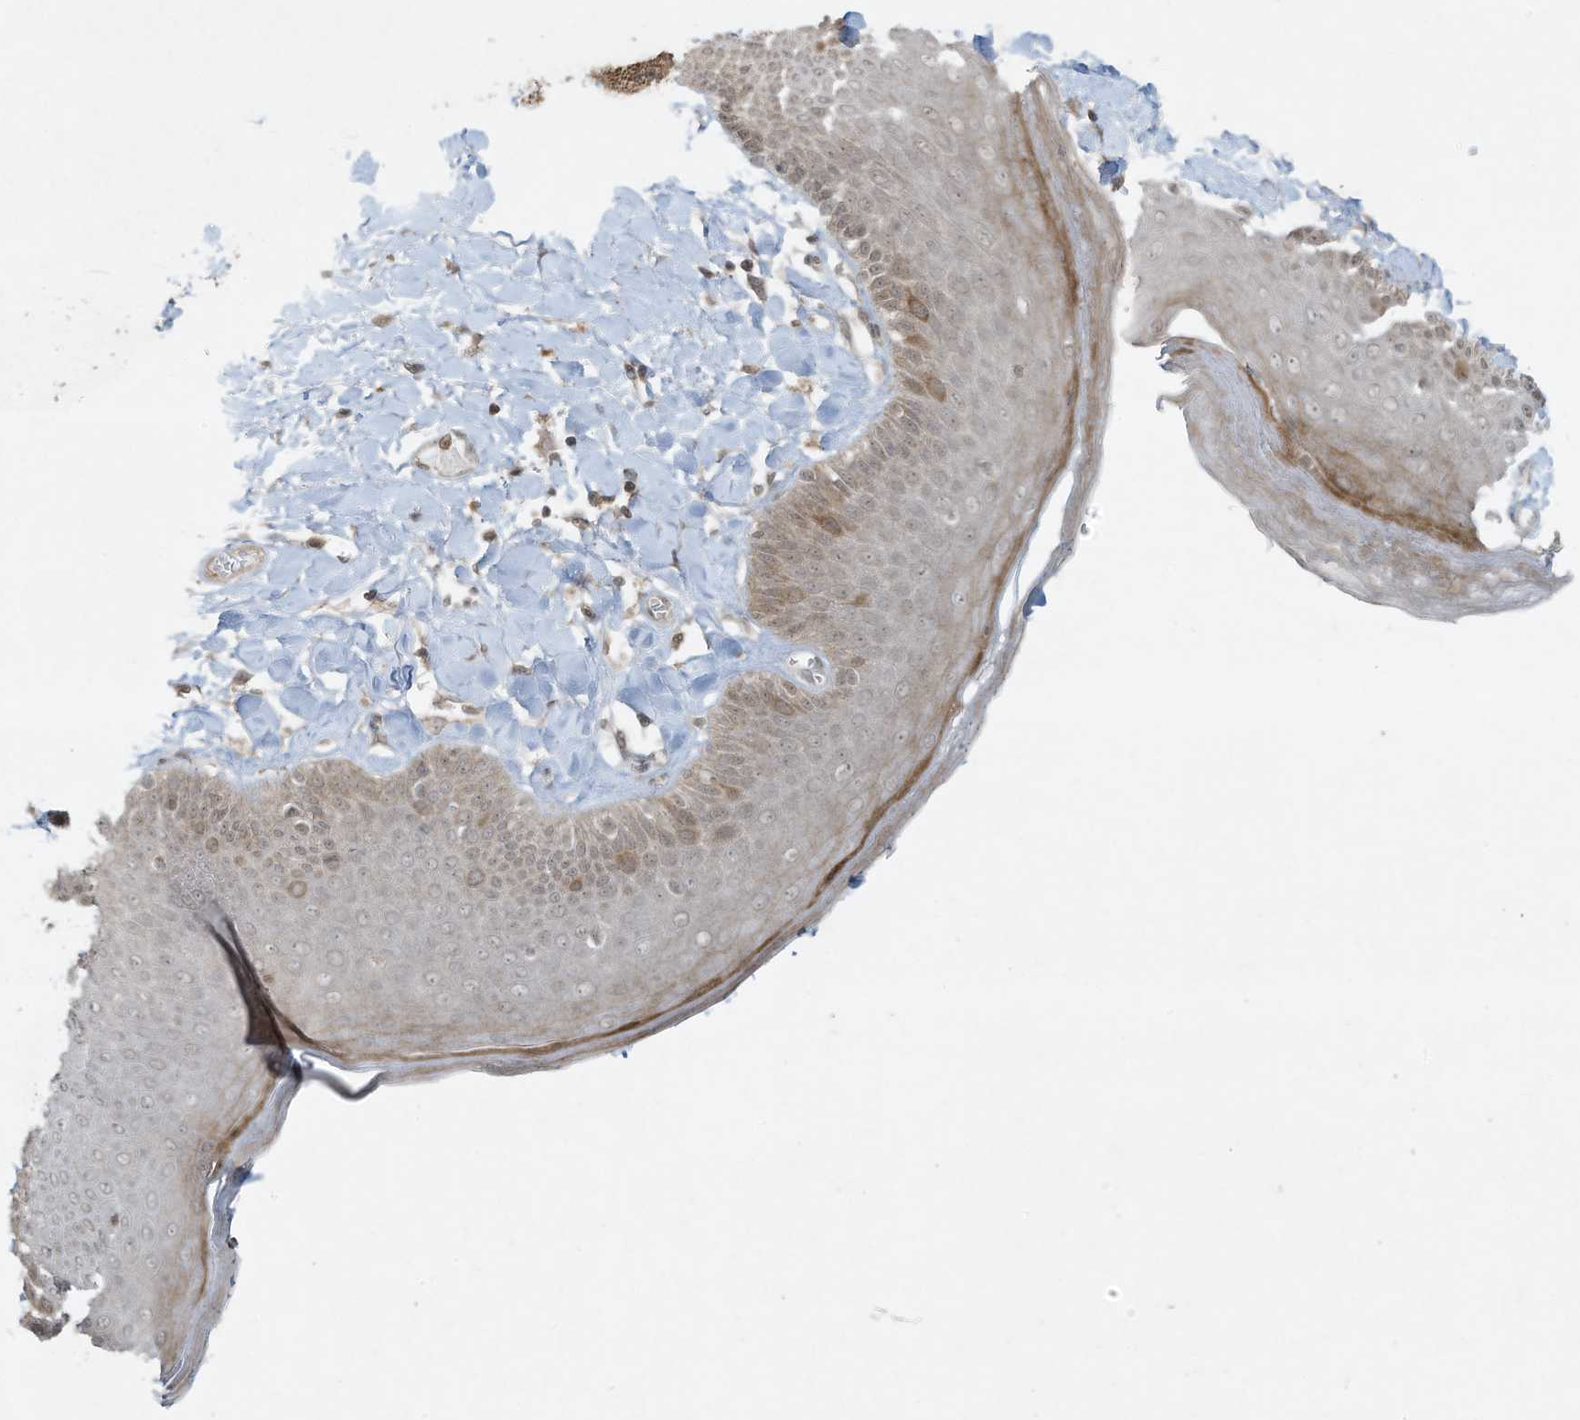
{"staining": {"intensity": "moderate", "quantity": "<25%", "location": "cytoplasmic/membranous"}, "tissue": "skin", "cell_type": "Epidermal cells", "image_type": "normal", "snomed": [{"axis": "morphology", "description": "Normal tissue, NOS"}, {"axis": "topography", "description": "Anal"}], "caption": "The image demonstrates staining of benign skin, revealing moderate cytoplasmic/membranous protein staining (brown color) within epidermal cells. The staining is performed using DAB brown chromogen to label protein expression. The nuclei are counter-stained blue using hematoxylin.", "gene": "ZNF263", "patient": {"sex": "male", "age": 69}}